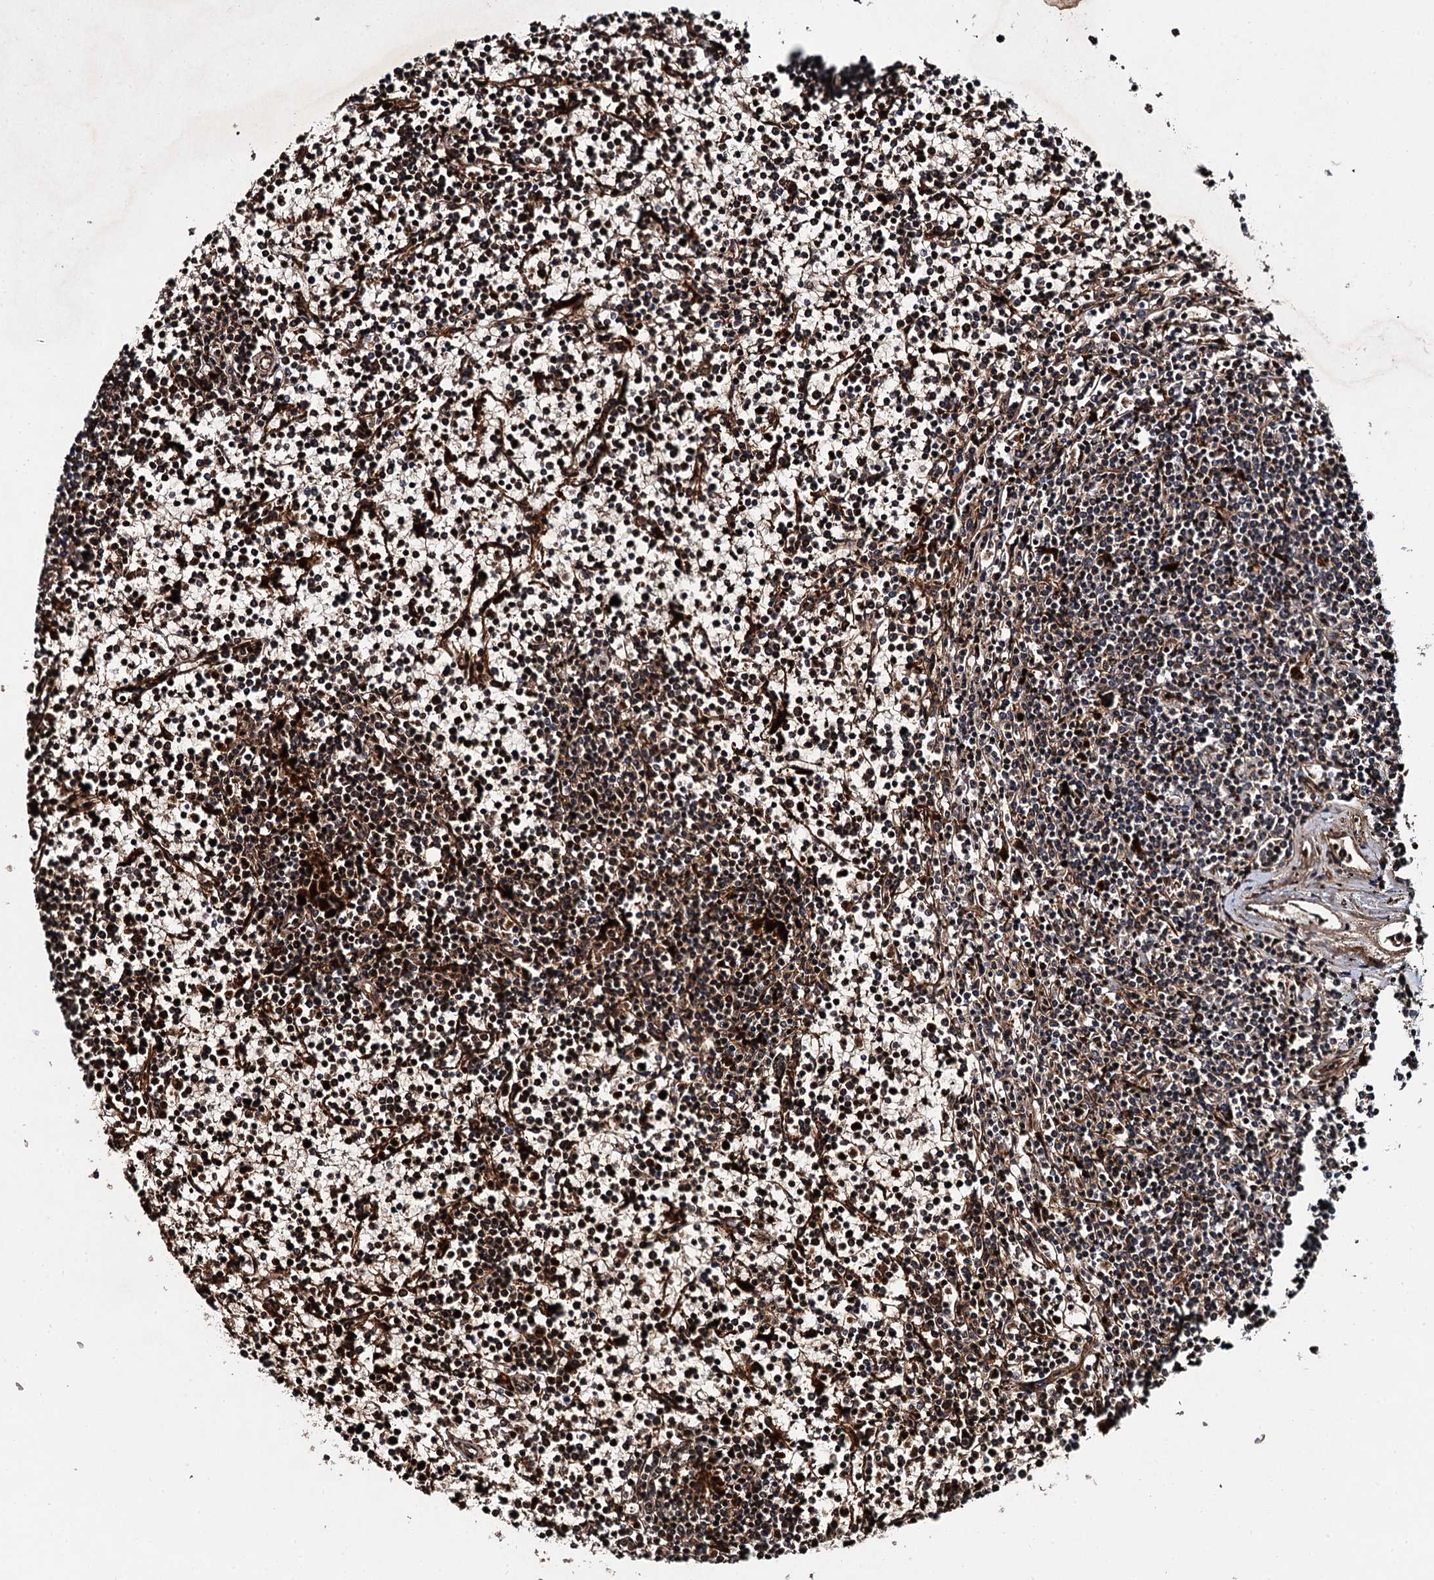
{"staining": {"intensity": "moderate", "quantity": "25%-75%", "location": "cytoplasmic/membranous"}, "tissue": "lymphoma", "cell_type": "Tumor cells", "image_type": "cancer", "snomed": [{"axis": "morphology", "description": "Malignant lymphoma, non-Hodgkin's type, Low grade"}, {"axis": "topography", "description": "Spleen"}], "caption": "Malignant lymphoma, non-Hodgkin's type (low-grade) tissue shows moderate cytoplasmic/membranous staining in approximately 25%-75% of tumor cells, visualized by immunohistochemistry. The staining is performed using DAB brown chromogen to label protein expression. The nuclei are counter-stained blue using hematoxylin.", "gene": "GBA1", "patient": {"sex": "female", "age": 19}}